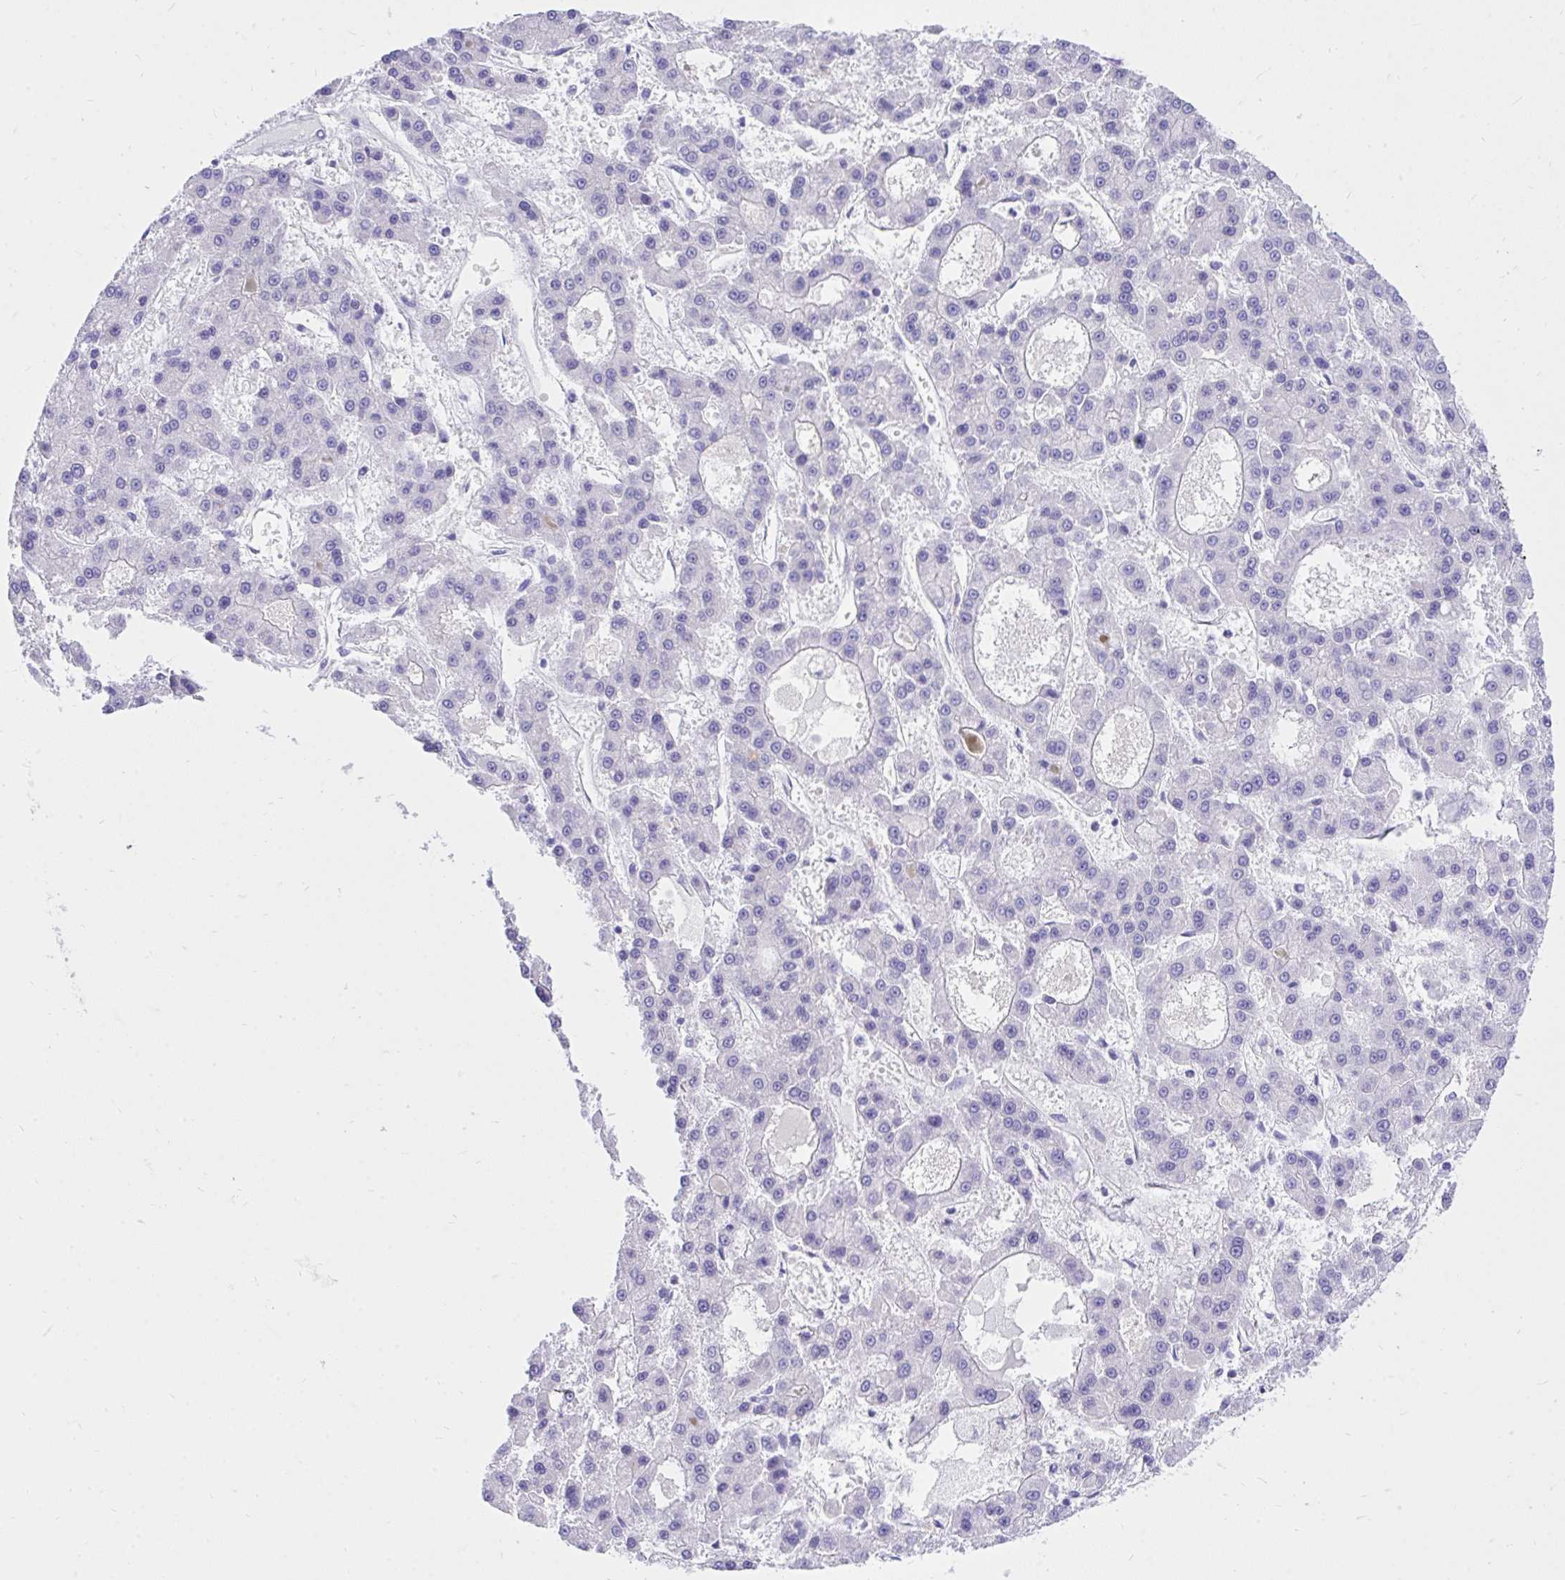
{"staining": {"intensity": "negative", "quantity": "none", "location": "none"}, "tissue": "liver cancer", "cell_type": "Tumor cells", "image_type": "cancer", "snomed": [{"axis": "morphology", "description": "Carcinoma, Hepatocellular, NOS"}, {"axis": "topography", "description": "Liver"}], "caption": "Tumor cells are negative for brown protein staining in liver cancer (hepatocellular carcinoma).", "gene": "MON1A", "patient": {"sex": "male", "age": 70}}